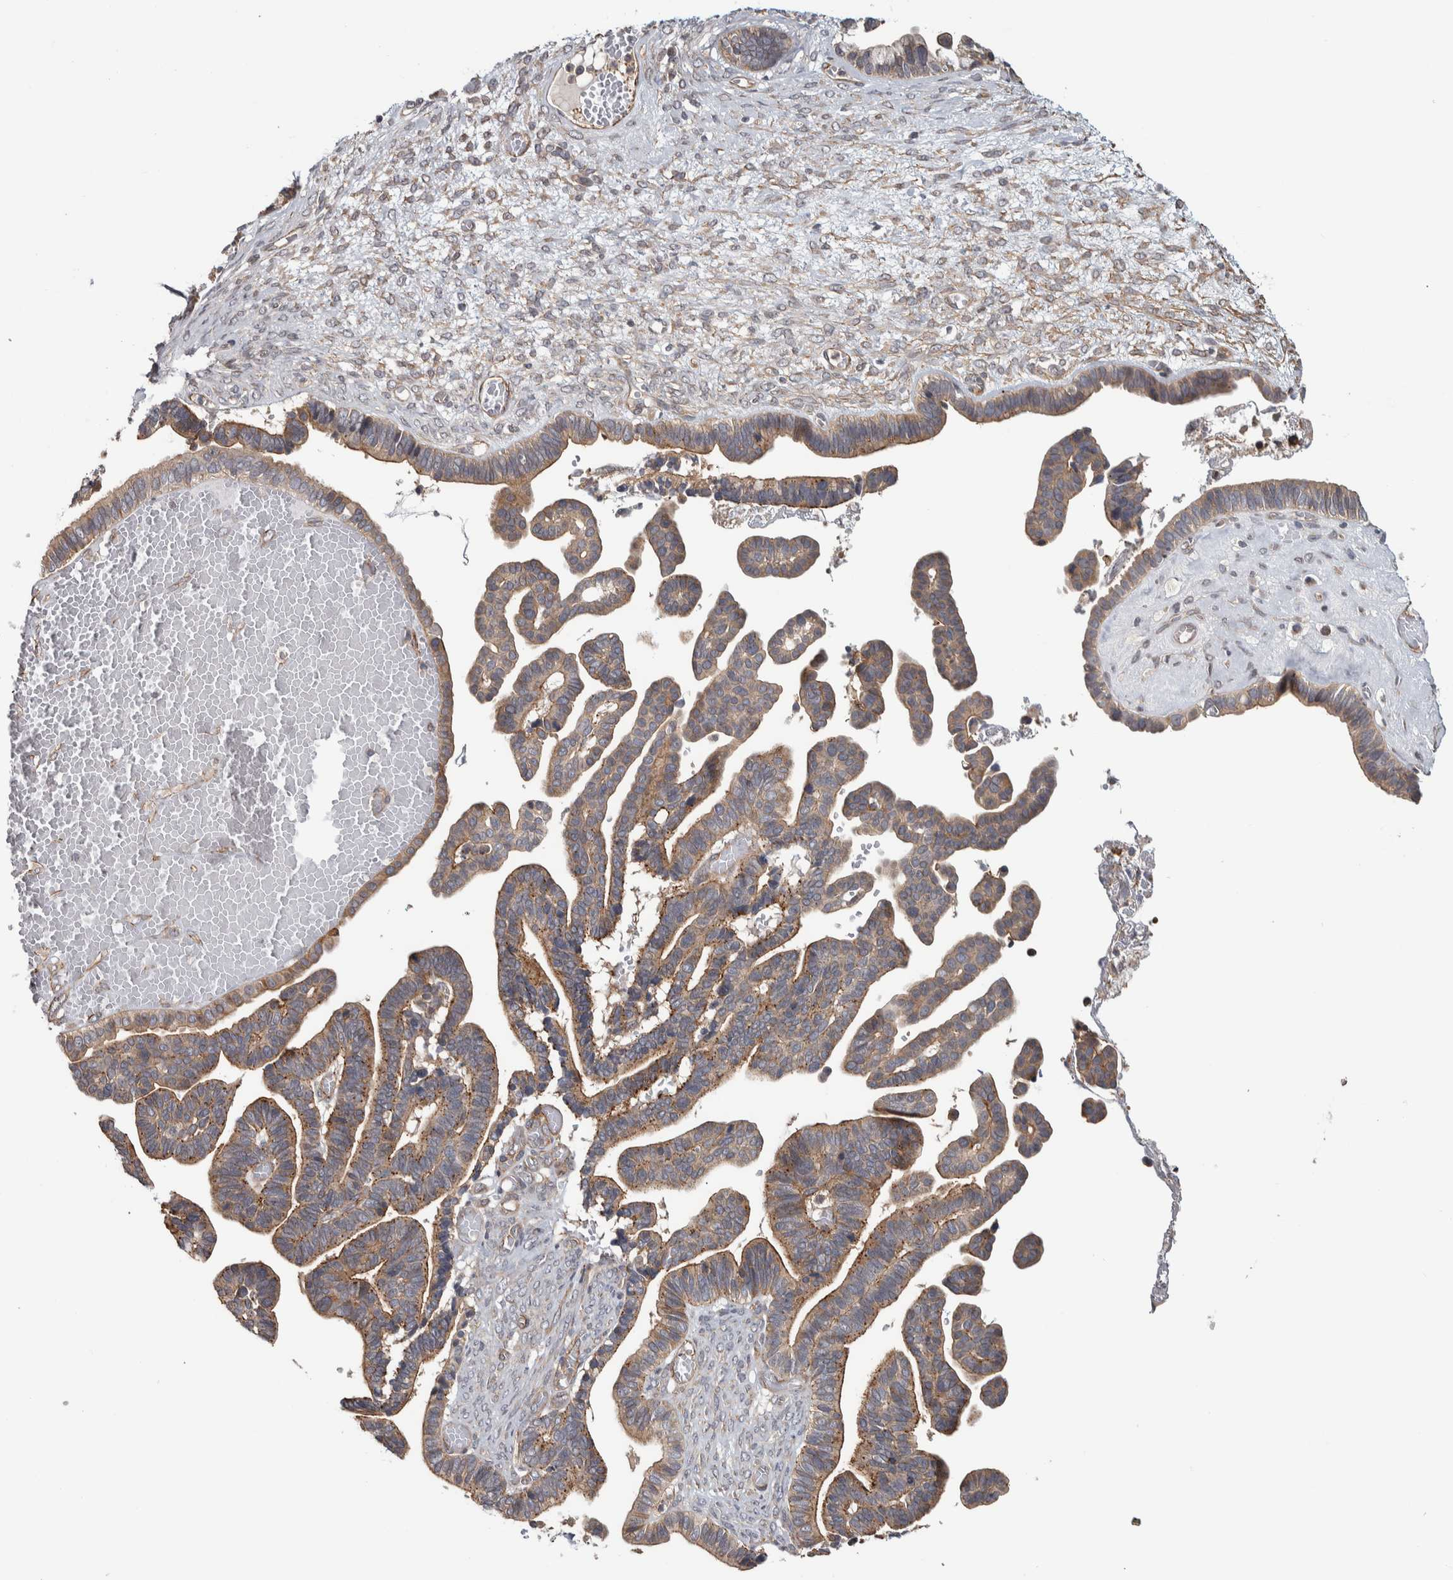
{"staining": {"intensity": "moderate", "quantity": ">75%", "location": "cytoplasmic/membranous"}, "tissue": "ovarian cancer", "cell_type": "Tumor cells", "image_type": "cancer", "snomed": [{"axis": "morphology", "description": "Cystadenocarcinoma, serous, NOS"}, {"axis": "topography", "description": "Ovary"}], "caption": "Serous cystadenocarcinoma (ovarian) stained for a protein demonstrates moderate cytoplasmic/membranous positivity in tumor cells.", "gene": "CHMP4C", "patient": {"sex": "female", "age": 56}}